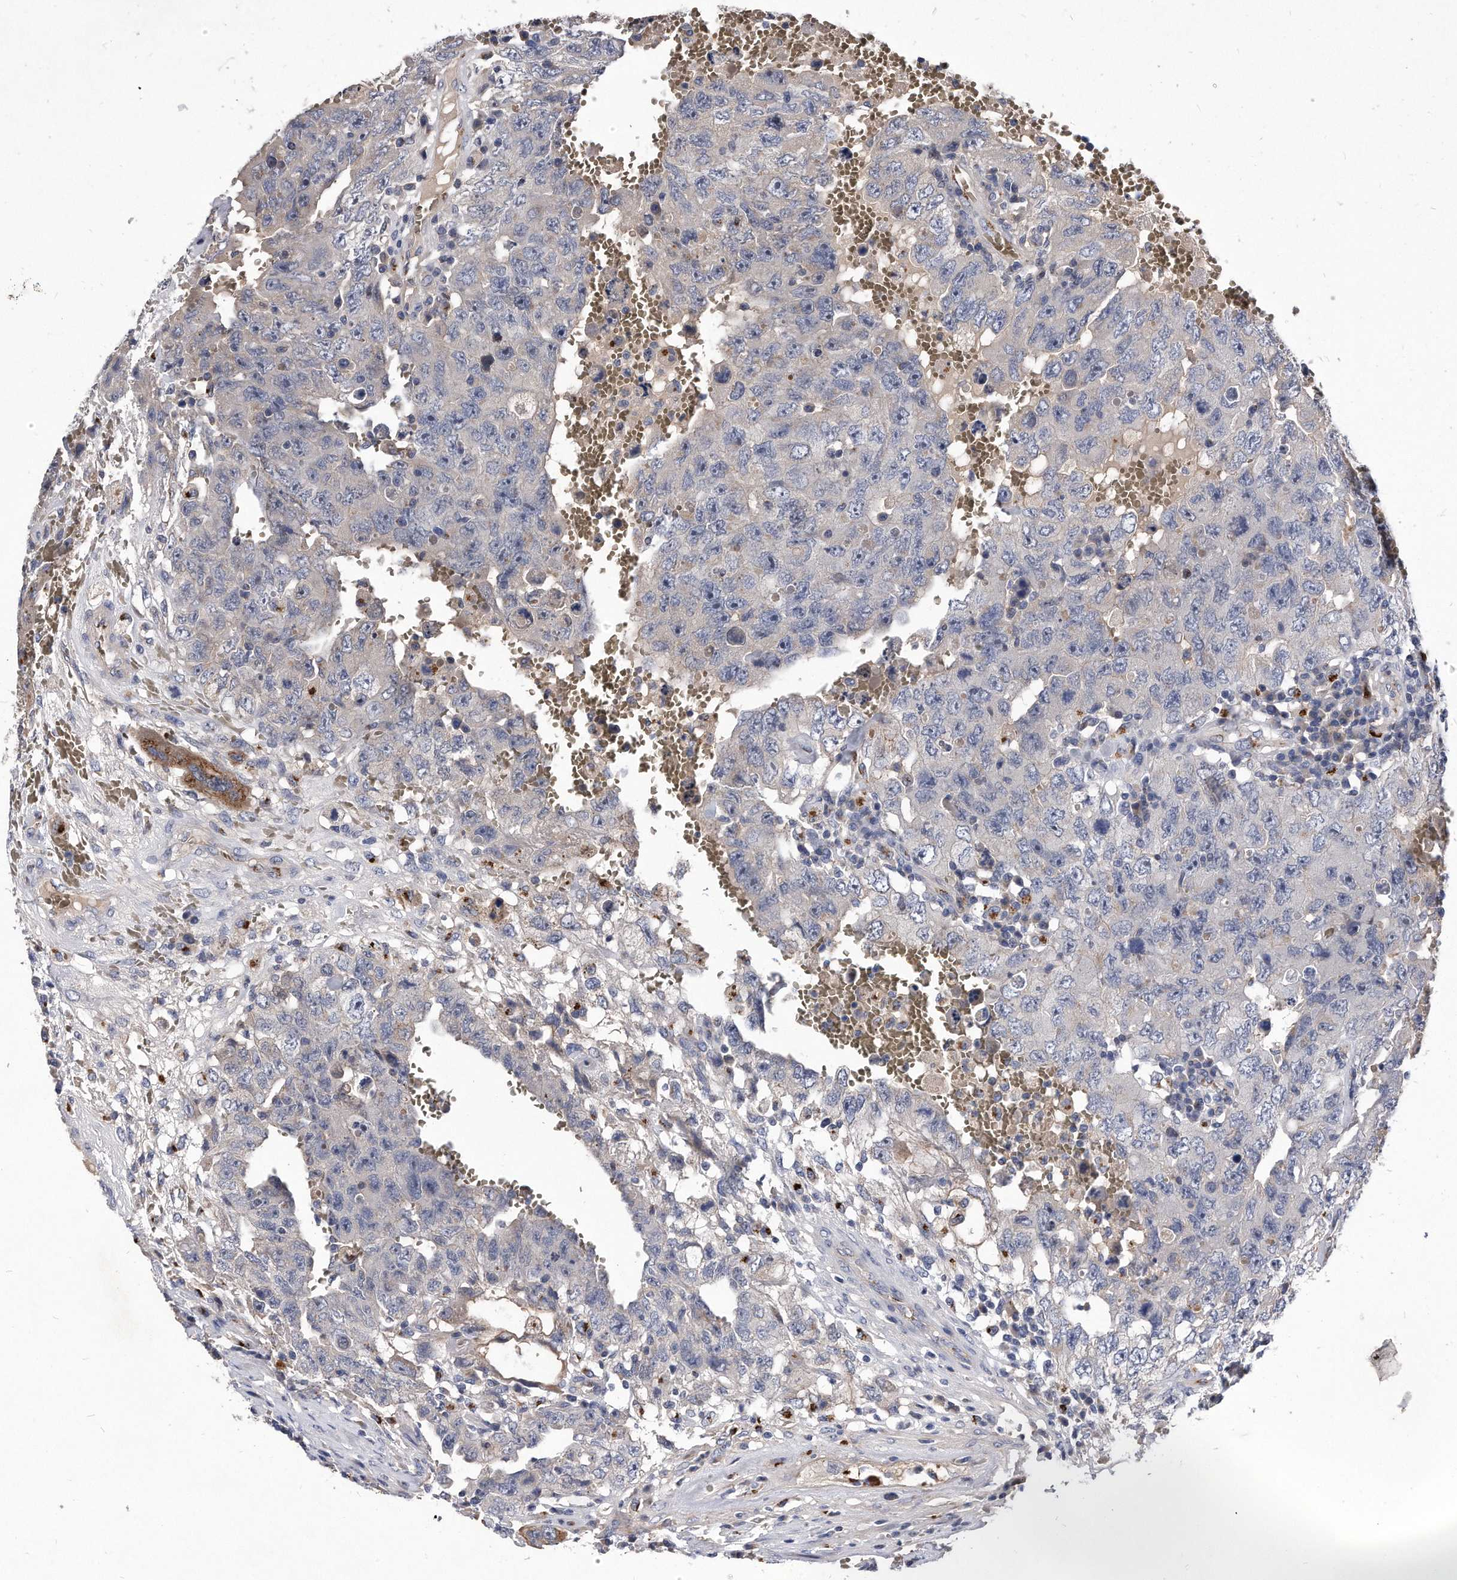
{"staining": {"intensity": "negative", "quantity": "none", "location": "none"}, "tissue": "testis cancer", "cell_type": "Tumor cells", "image_type": "cancer", "snomed": [{"axis": "morphology", "description": "Carcinoma, Embryonal, NOS"}, {"axis": "topography", "description": "Testis"}], "caption": "Tumor cells show no significant protein expression in testis cancer (embryonal carcinoma).", "gene": "MGAT4A", "patient": {"sex": "male", "age": 26}}